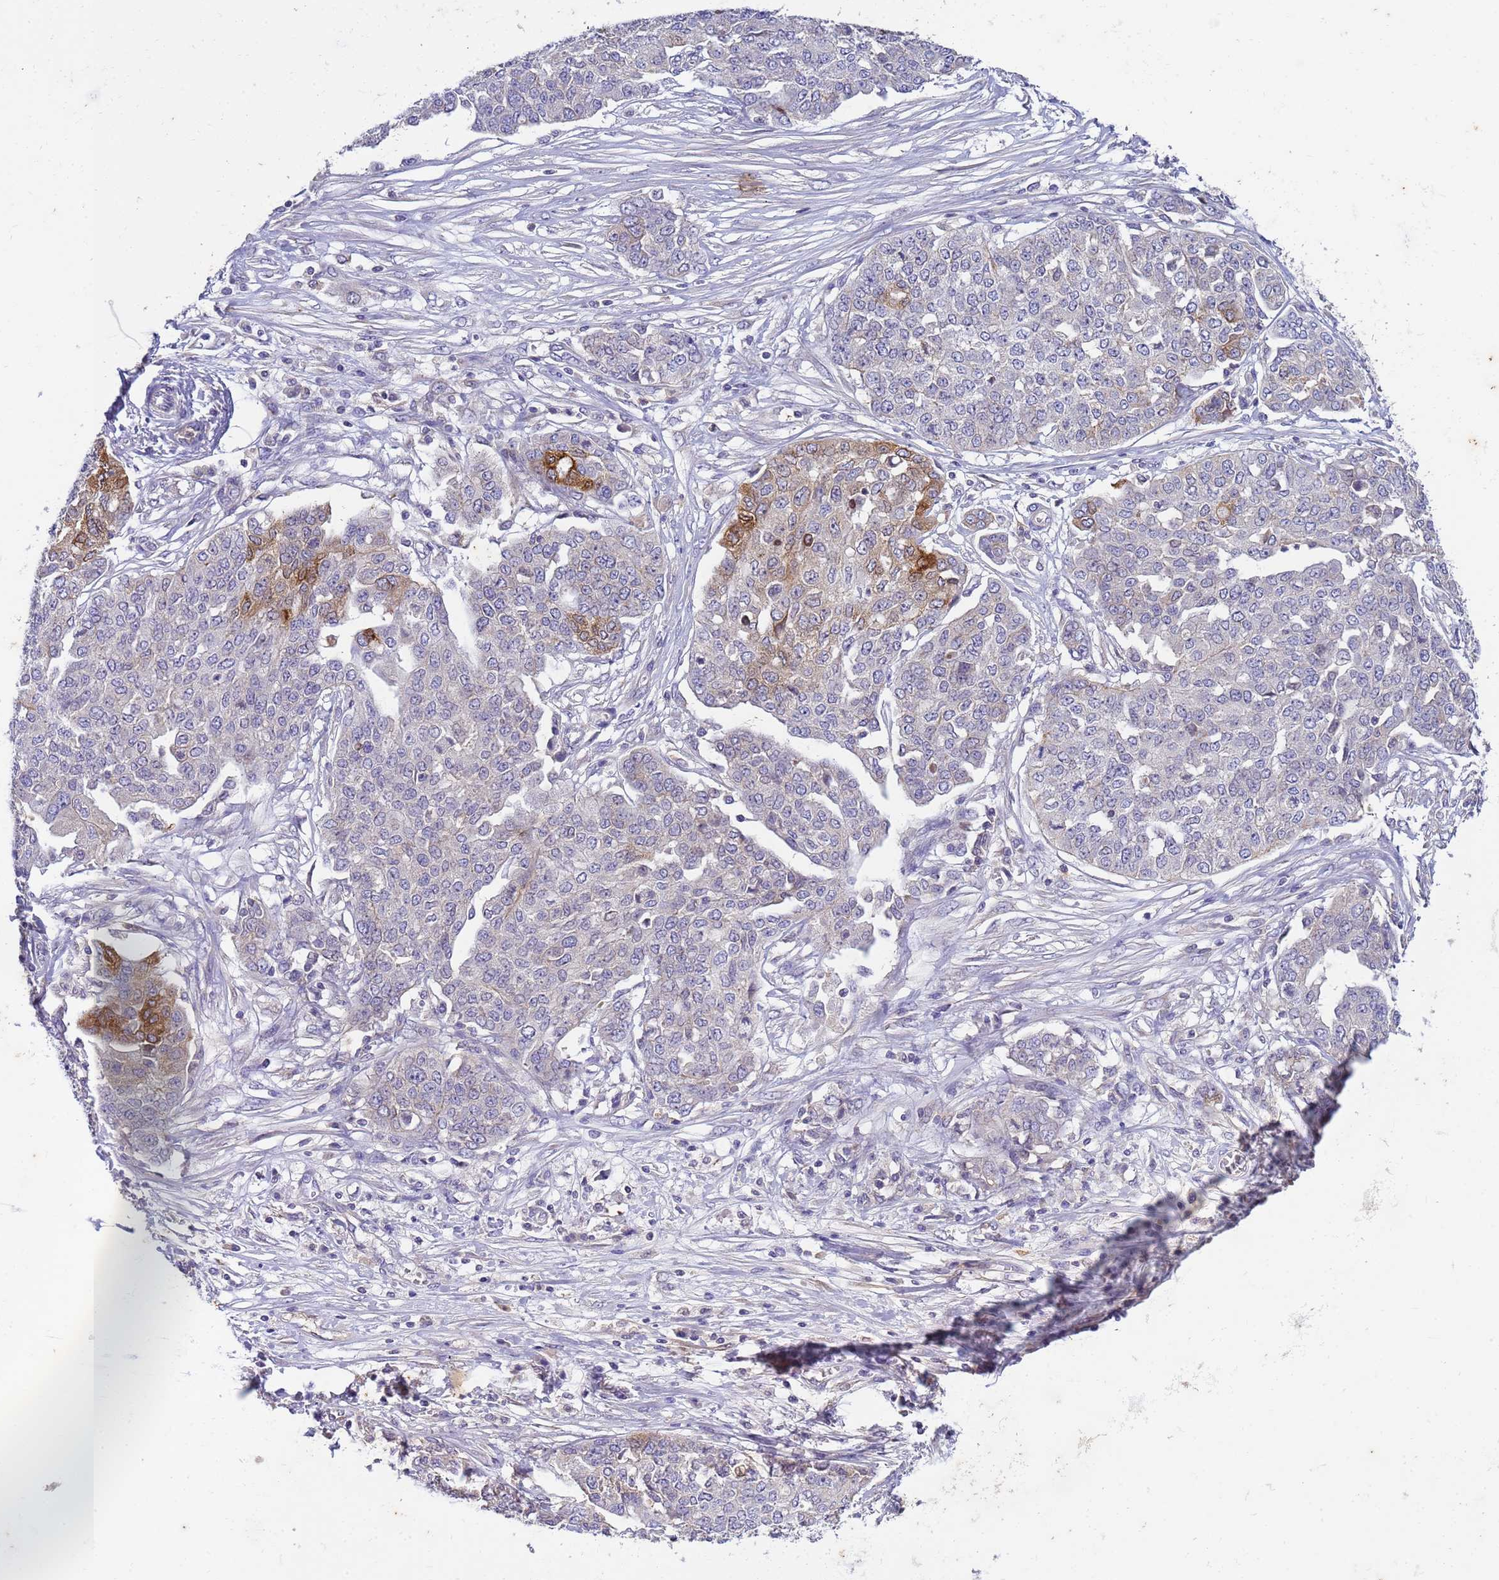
{"staining": {"intensity": "strong", "quantity": "<25%", "location": "cytoplasmic/membranous"}, "tissue": "ovarian cancer", "cell_type": "Tumor cells", "image_type": "cancer", "snomed": [{"axis": "morphology", "description": "Cystadenocarcinoma, serous, NOS"}, {"axis": "topography", "description": "Soft tissue"}, {"axis": "topography", "description": "Ovary"}], "caption": "Immunohistochemistry (DAB) staining of human ovarian cancer (serous cystadenocarcinoma) shows strong cytoplasmic/membranous protein expression in approximately <25% of tumor cells.", "gene": "PLCXD3", "patient": {"sex": "female", "age": 57}}